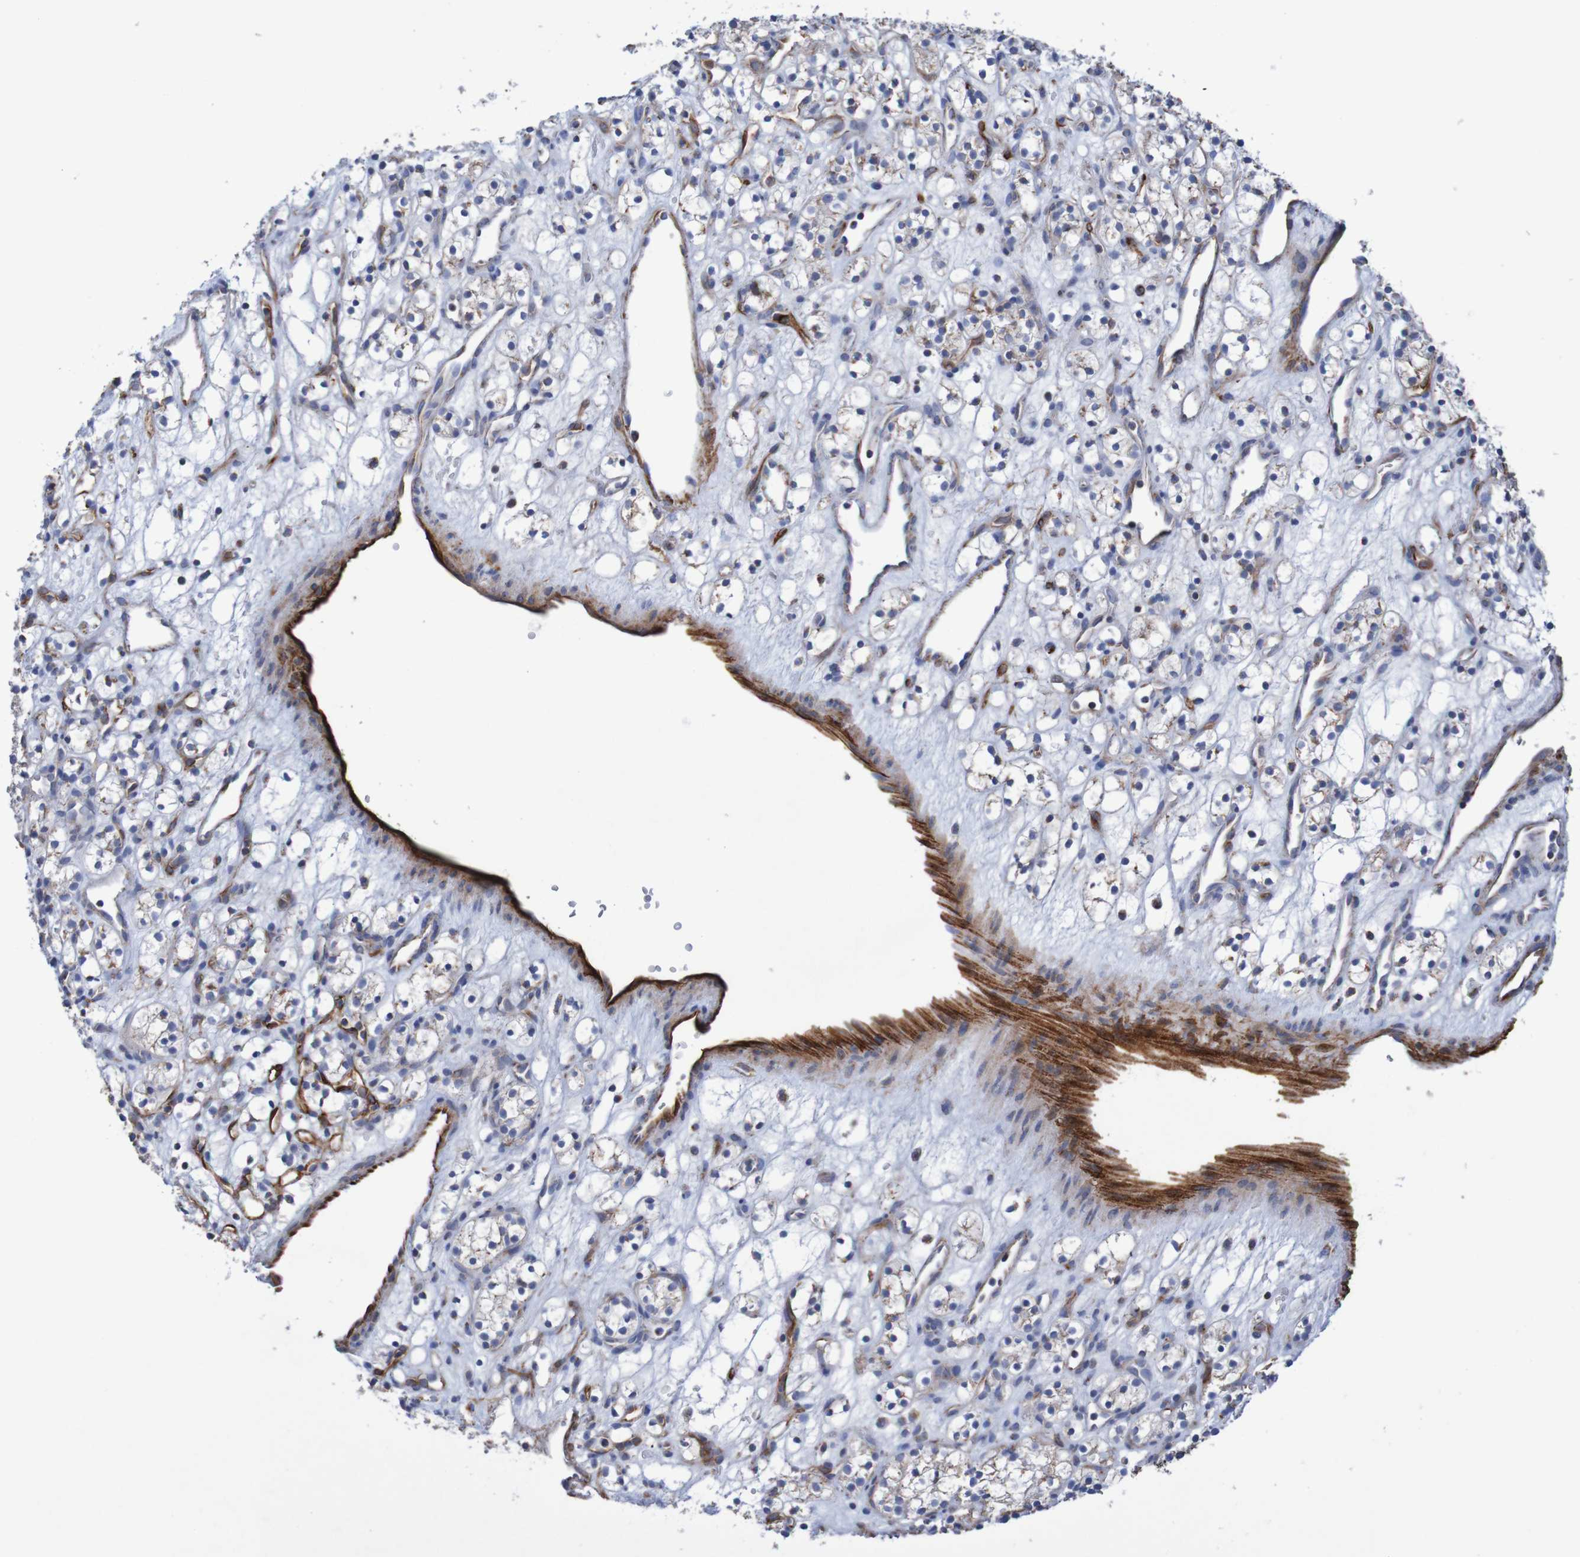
{"staining": {"intensity": "weak", "quantity": "<25%", "location": "cytoplasmic/membranous"}, "tissue": "renal cancer", "cell_type": "Tumor cells", "image_type": "cancer", "snomed": [{"axis": "morphology", "description": "Adenocarcinoma, NOS"}, {"axis": "topography", "description": "Kidney"}], "caption": "Photomicrograph shows no significant protein staining in tumor cells of renal adenocarcinoma.", "gene": "MMEL1", "patient": {"sex": "female", "age": 60}}